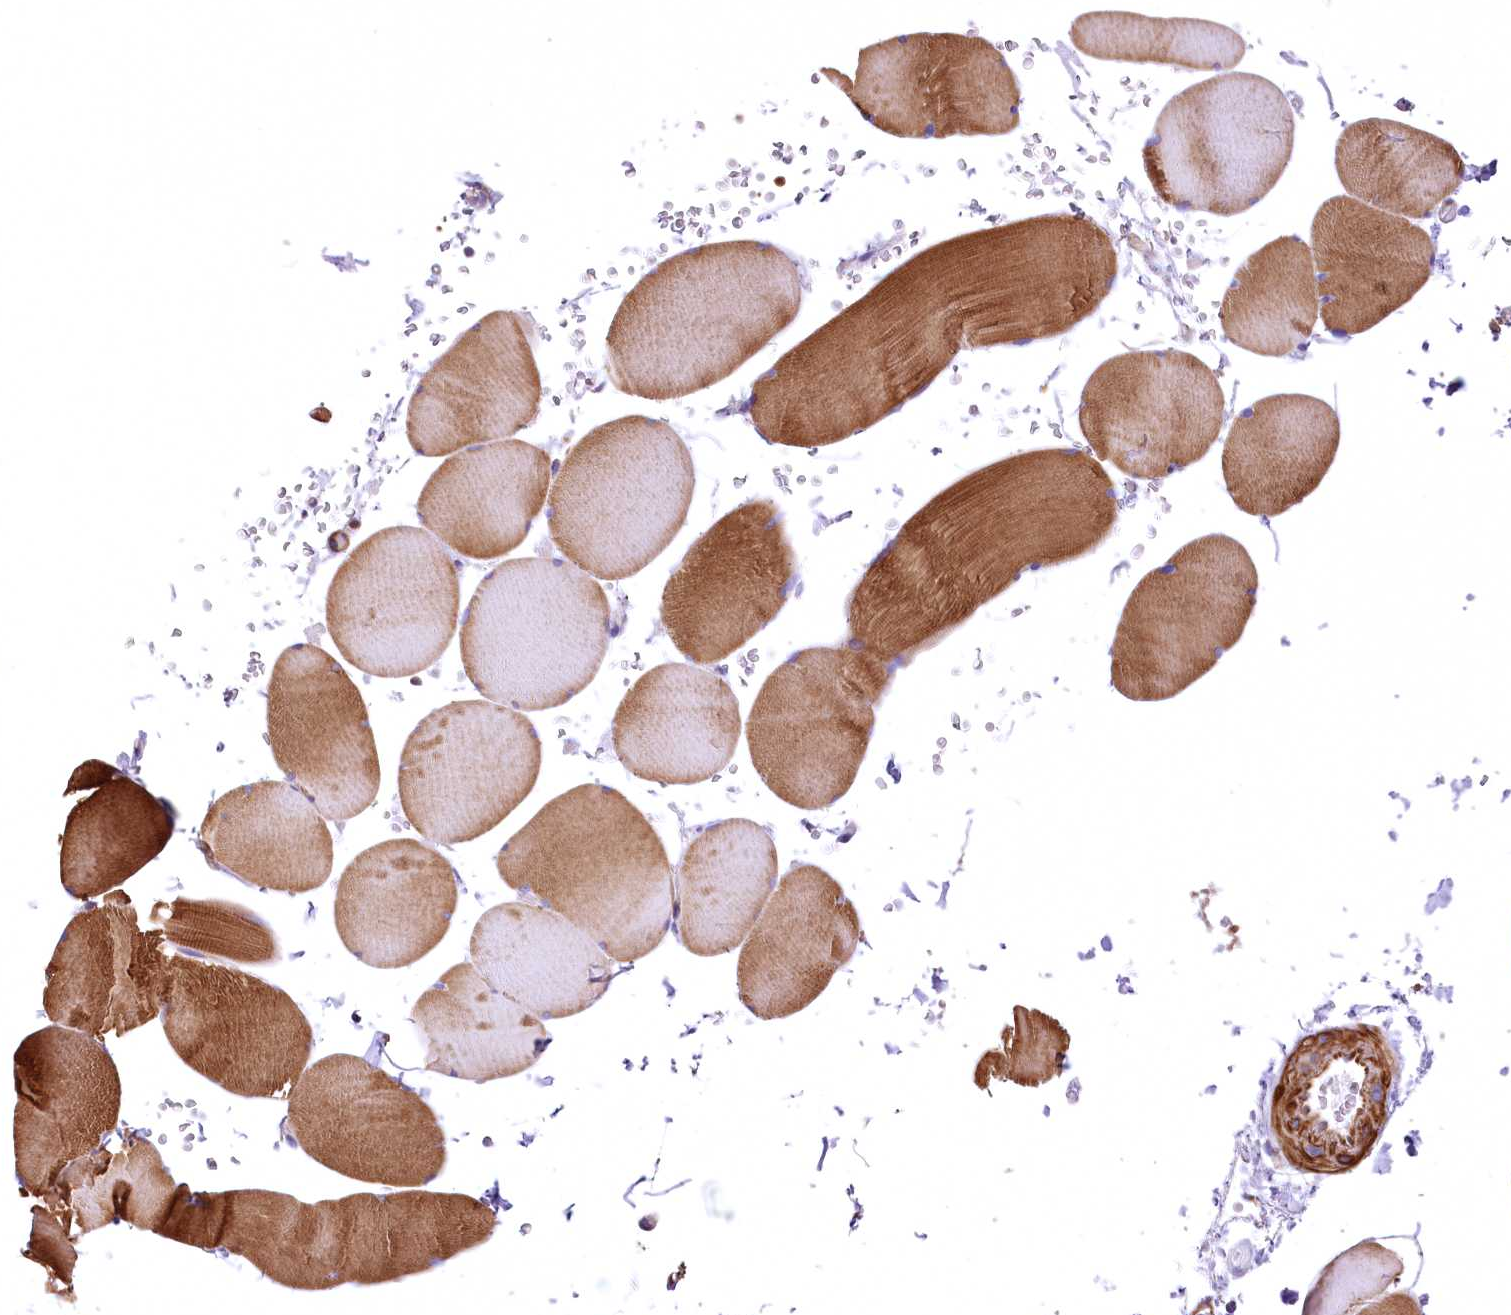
{"staining": {"intensity": "strong", "quantity": "25%-75%", "location": "cytoplasmic/membranous"}, "tissue": "skeletal muscle", "cell_type": "Myocytes", "image_type": "normal", "snomed": [{"axis": "morphology", "description": "Normal tissue, NOS"}, {"axis": "topography", "description": "Skeletal muscle"}, {"axis": "topography", "description": "Head-Neck"}], "caption": "Myocytes demonstrate strong cytoplasmic/membranous expression in approximately 25%-75% of cells in benign skeletal muscle.", "gene": "DPP3", "patient": {"sex": "male", "age": 66}}